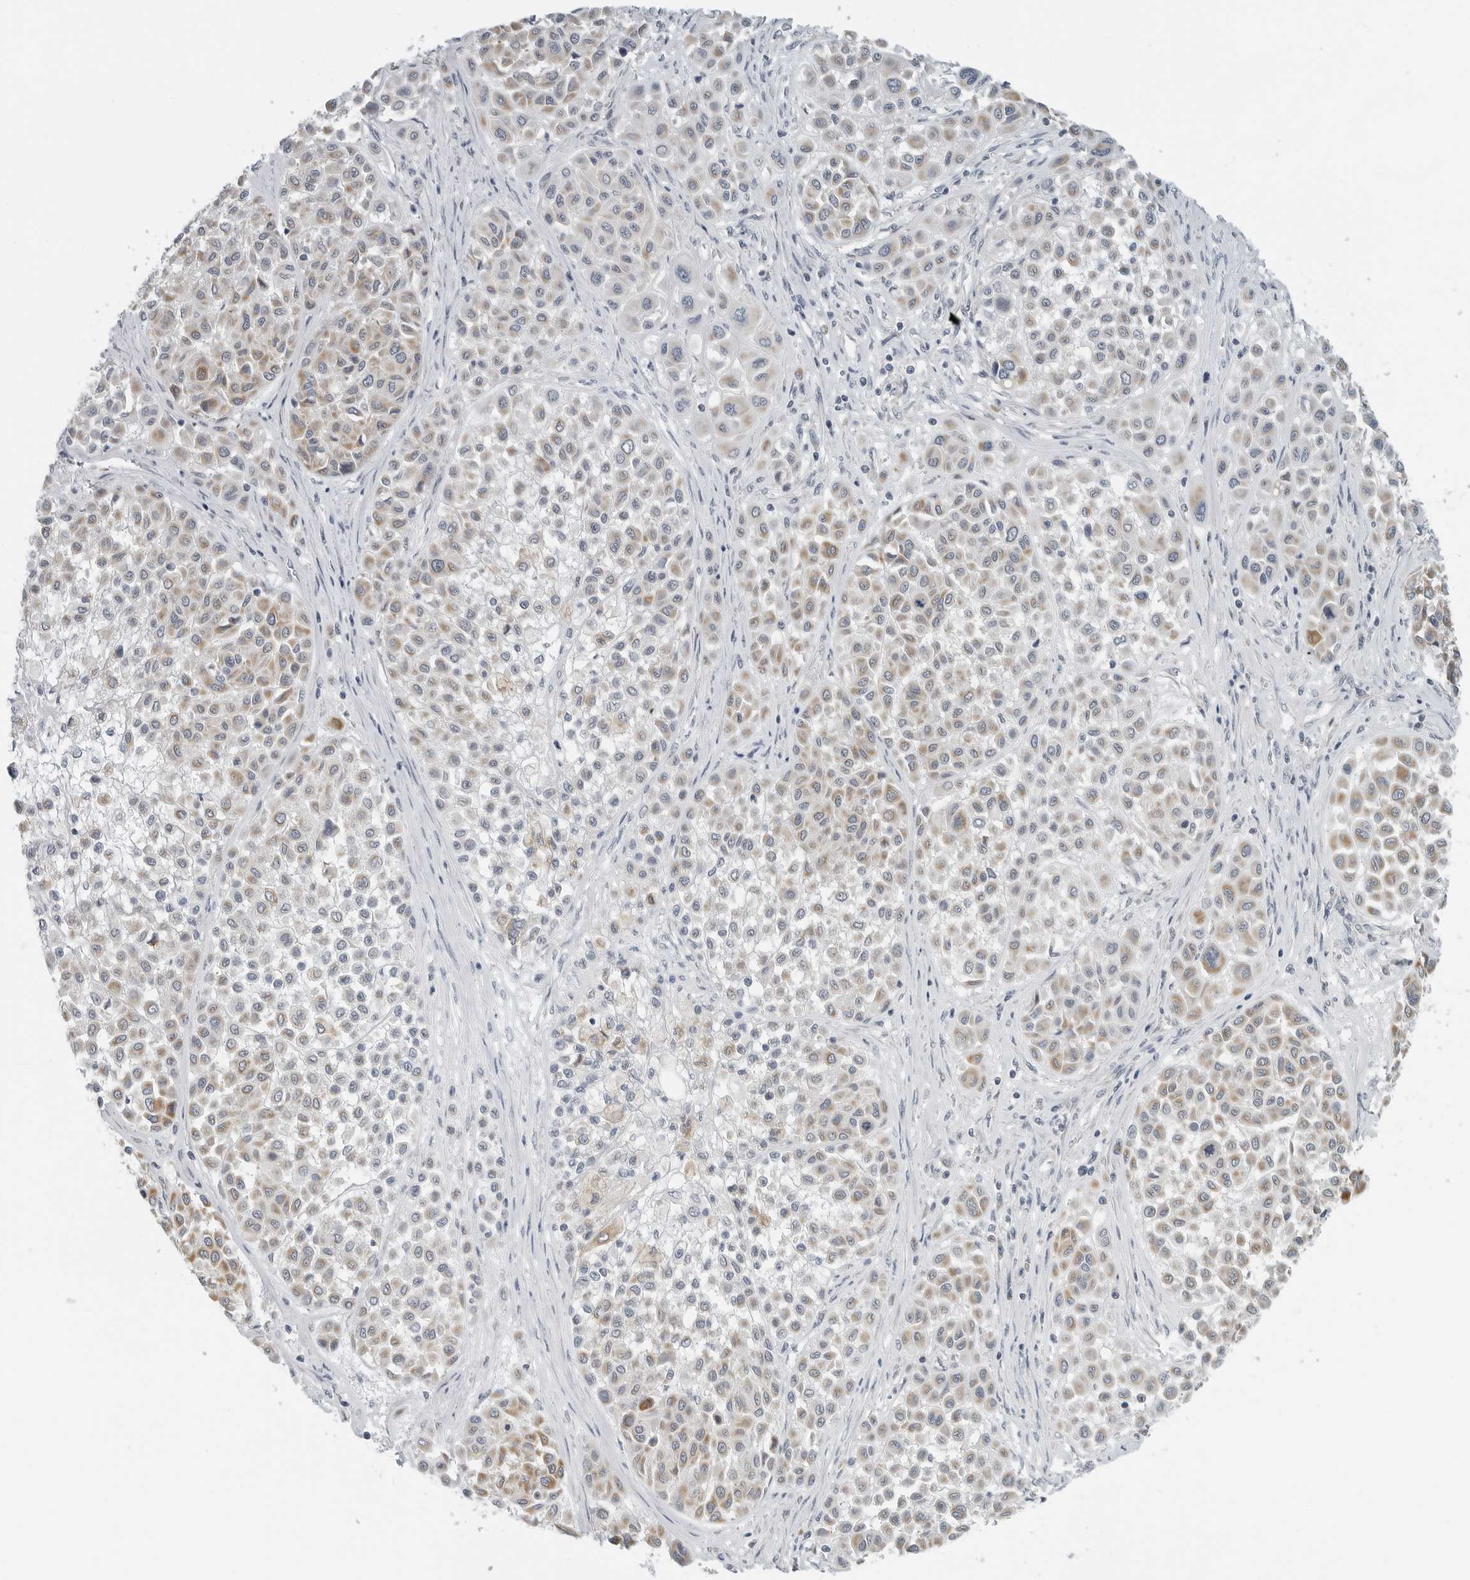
{"staining": {"intensity": "moderate", "quantity": "<25%", "location": "cytoplasmic/membranous"}, "tissue": "melanoma", "cell_type": "Tumor cells", "image_type": "cancer", "snomed": [{"axis": "morphology", "description": "Malignant melanoma, Metastatic site"}, {"axis": "topography", "description": "Soft tissue"}], "caption": "Melanoma stained with DAB (3,3'-diaminobenzidine) IHC exhibits low levels of moderate cytoplasmic/membranous staining in approximately <25% of tumor cells.", "gene": "IL12RB2", "patient": {"sex": "male", "age": 41}}